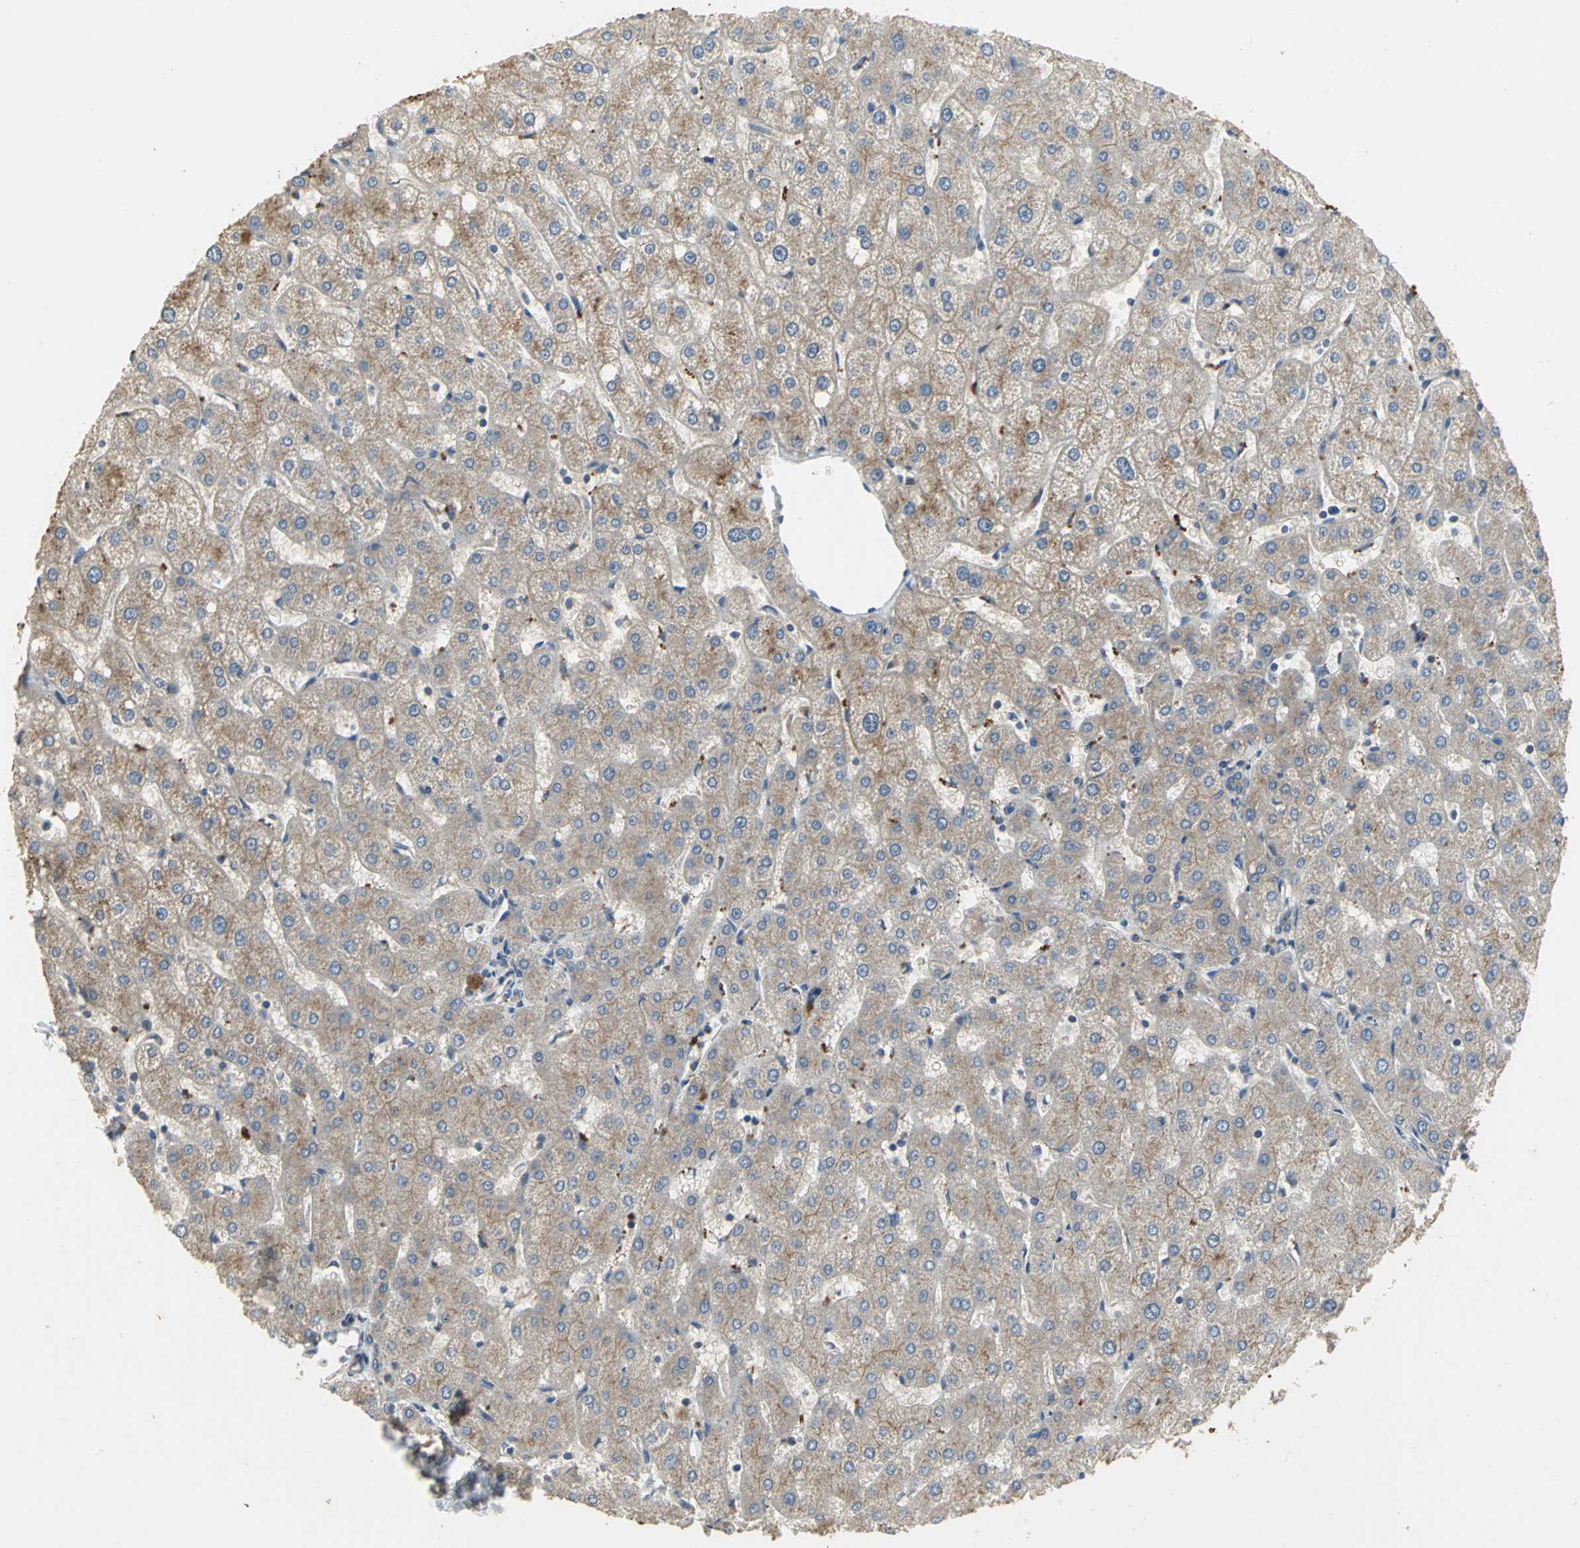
{"staining": {"intensity": "moderate", "quantity": ">75%", "location": "cytoplasmic/membranous"}, "tissue": "liver", "cell_type": "Cholangiocytes", "image_type": "normal", "snomed": [{"axis": "morphology", "description": "Normal tissue, NOS"}, {"axis": "topography", "description": "Liver"}], "caption": "The histopathology image exhibits immunohistochemical staining of benign liver. There is moderate cytoplasmic/membranous staining is present in approximately >75% of cholangiocytes.", "gene": "MET", "patient": {"sex": "male", "age": 67}}